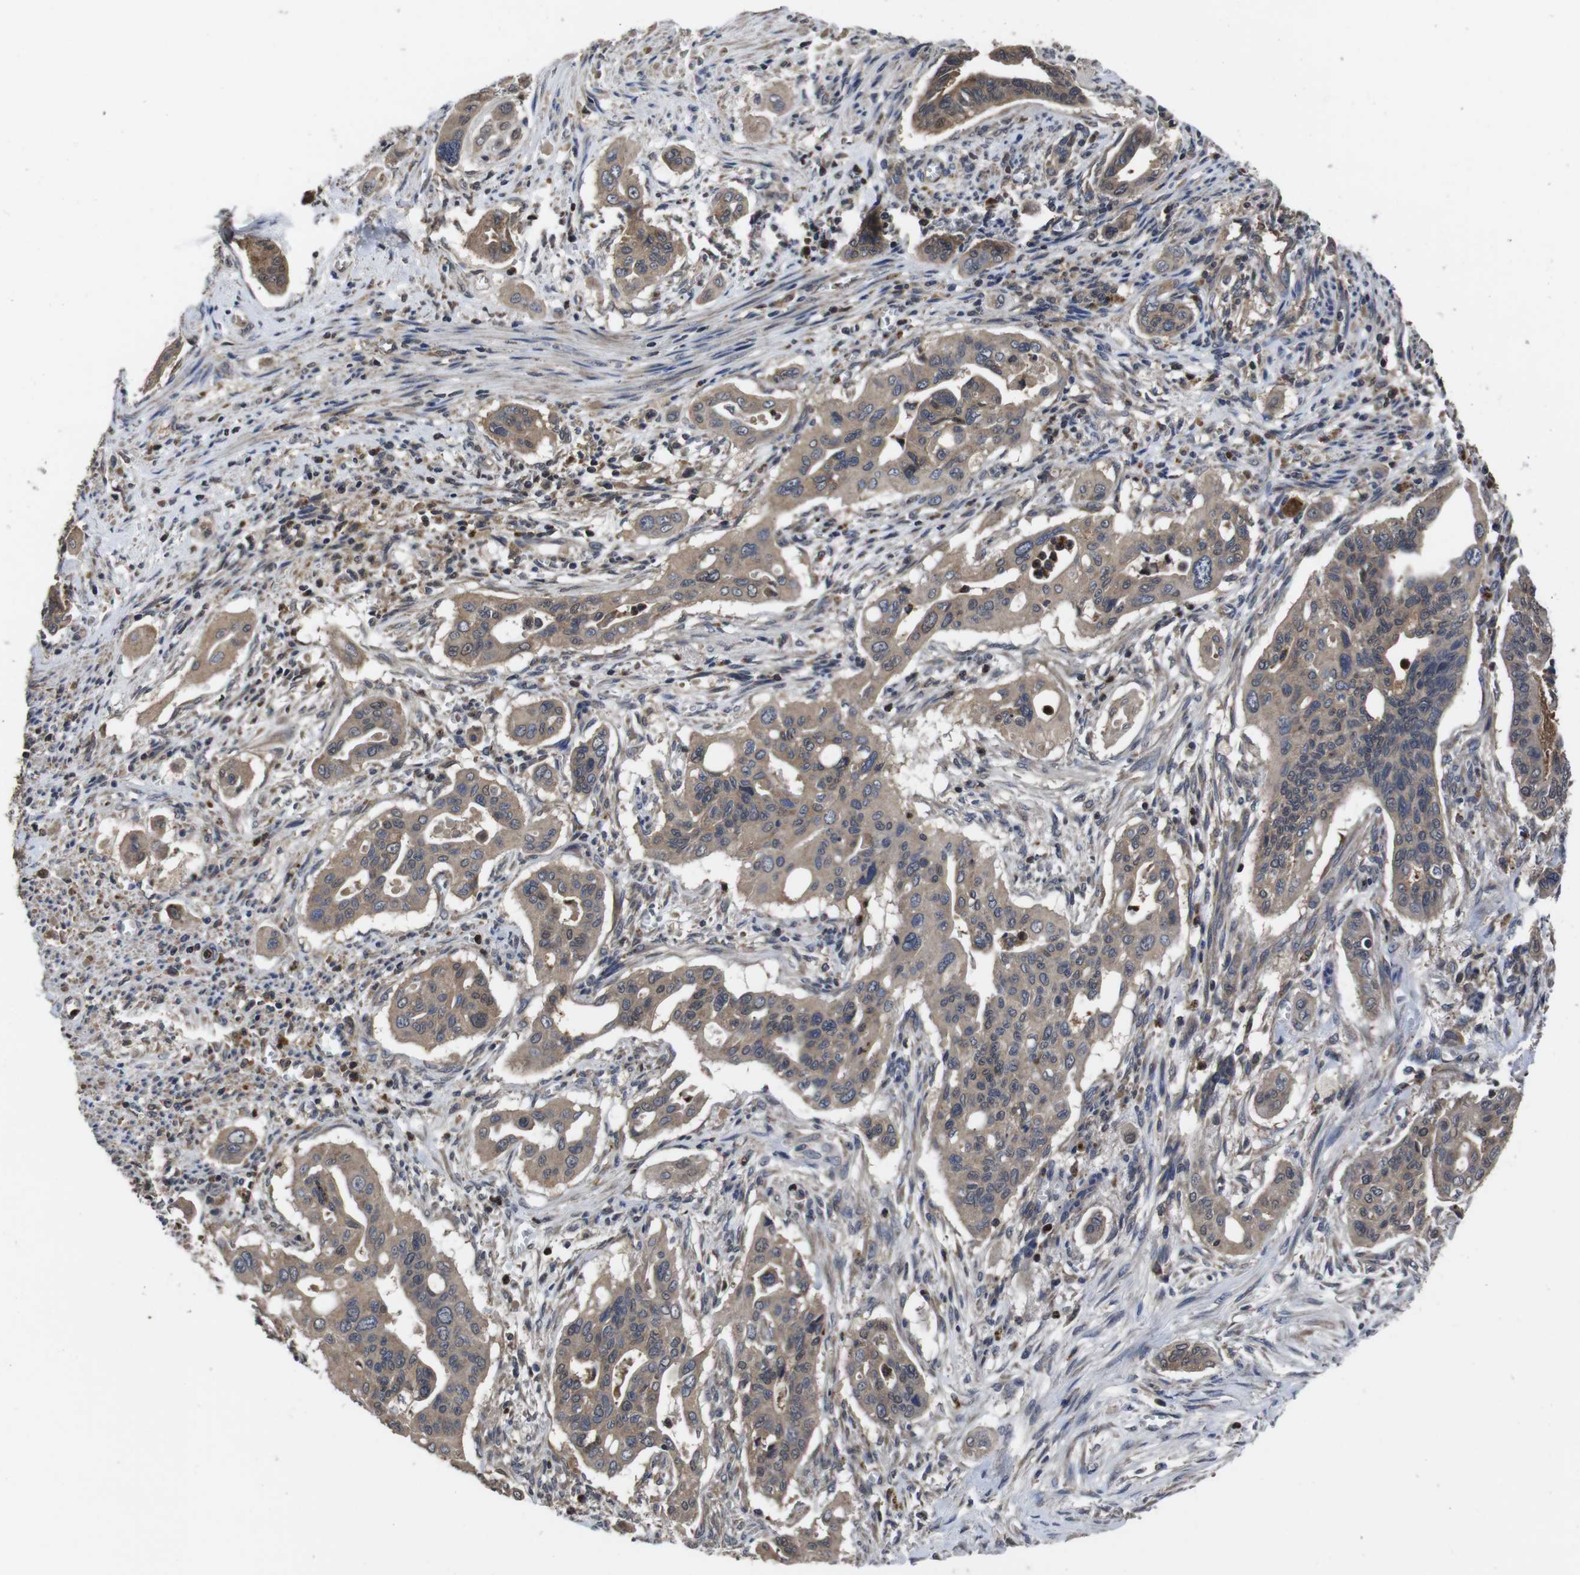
{"staining": {"intensity": "weak", "quantity": ">75%", "location": "cytoplasmic/membranous"}, "tissue": "pancreatic cancer", "cell_type": "Tumor cells", "image_type": "cancer", "snomed": [{"axis": "morphology", "description": "Adenocarcinoma, NOS"}, {"axis": "topography", "description": "Pancreas"}], "caption": "IHC histopathology image of neoplastic tissue: pancreatic cancer (adenocarcinoma) stained using immunohistochemistry (IHC) exhibits low levels of weak protein expression localized specifically in the cytoplasmic/membranous of tumor cells, appearing as a cytoplasmic/membranous brown color.", "gene": "CXCL11", "patient": {"sex": "male", "age": 77}}